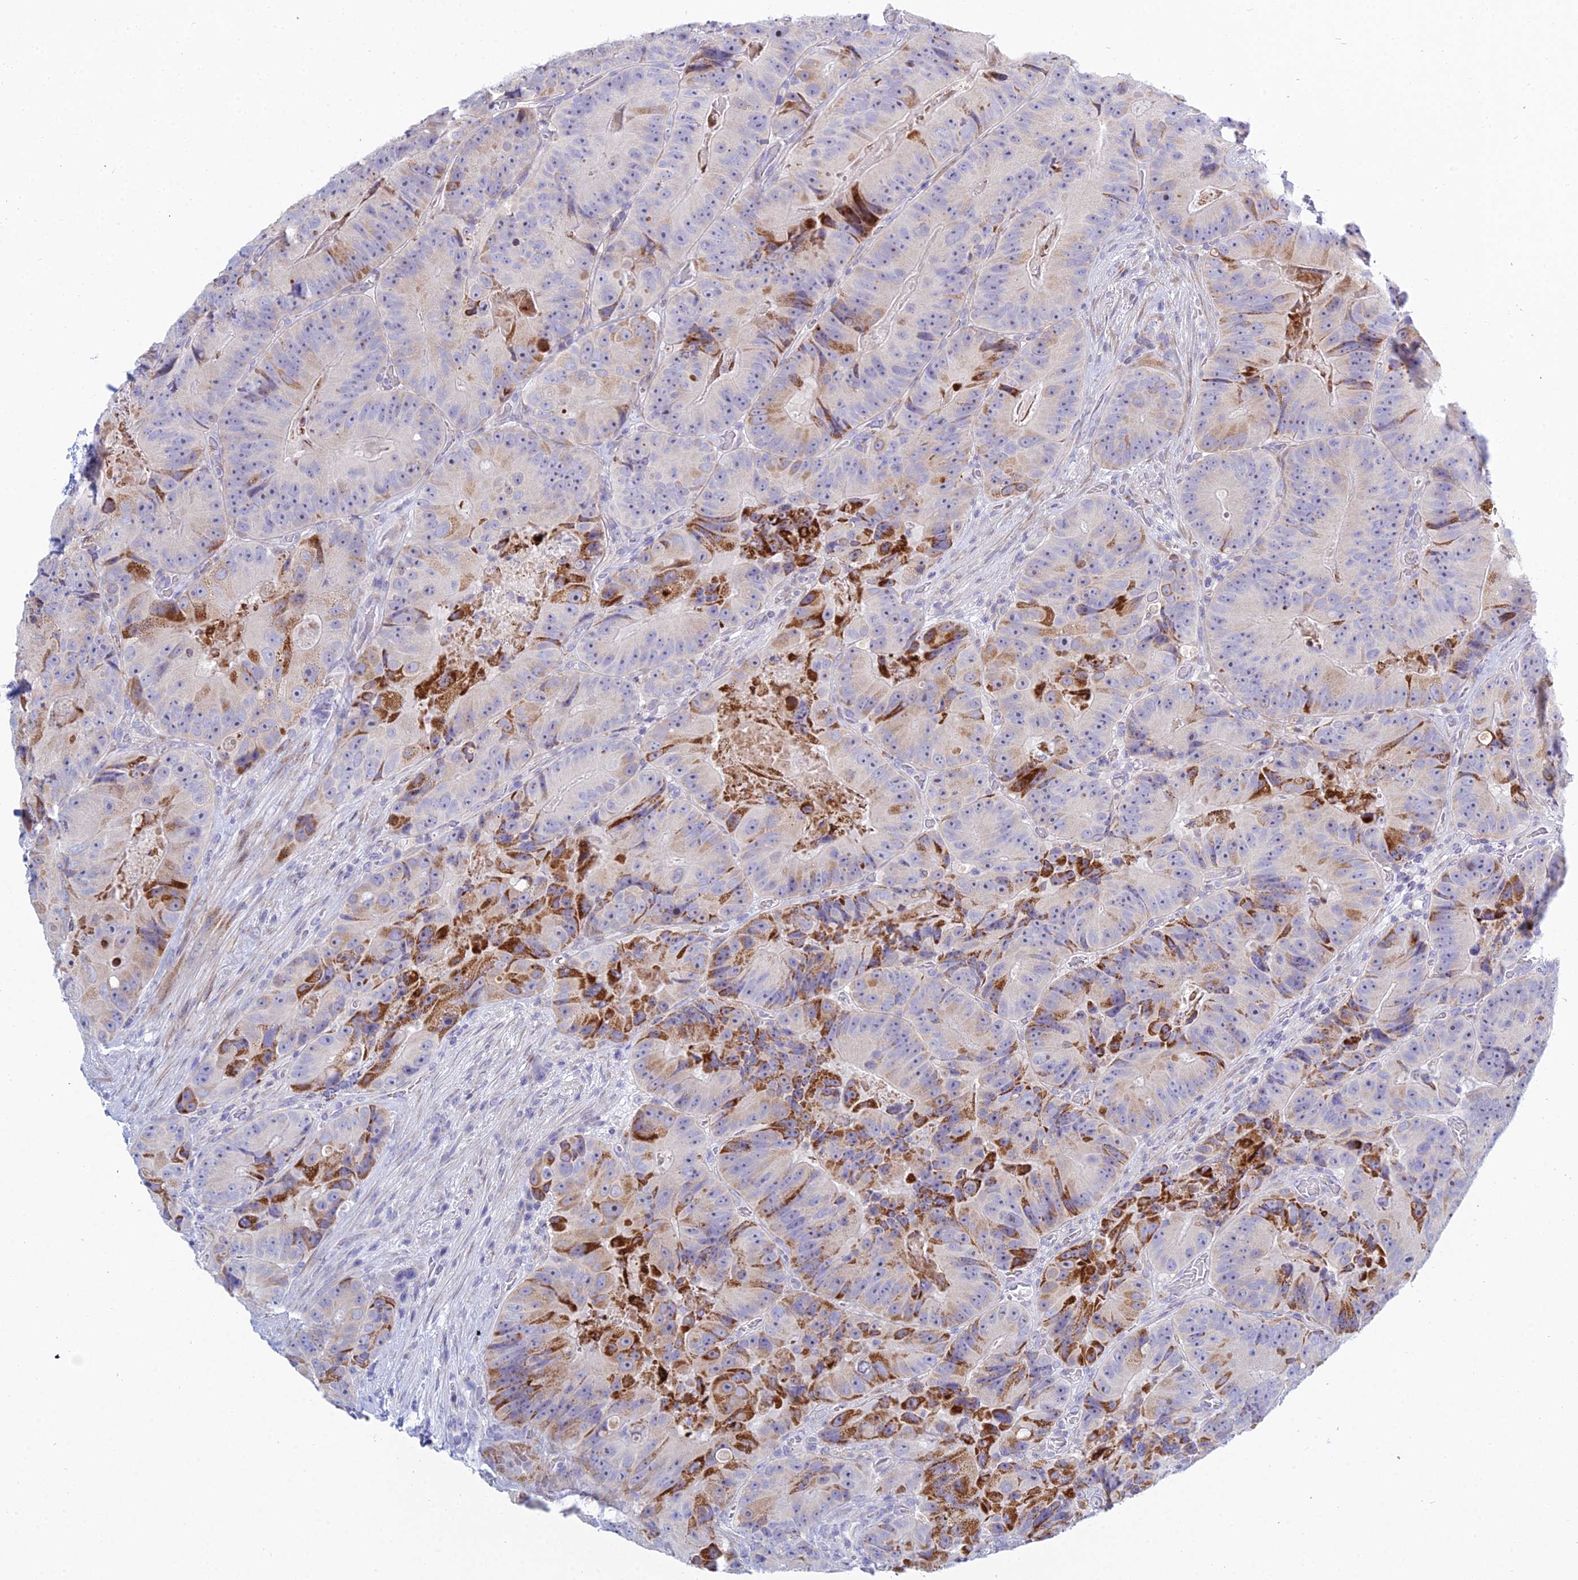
{"staining": {"intensity": "strong", "quantity": "<25%", "location": "cytoplasmic/membranous"}, "tissue": "colorectal cancer", "cell_type": "Tumor cells", "image_type": "cancer", "snomed": [{"axis": "morphology", "description": "Adenocarcinoma, NOS"}, {"axis": "topography", "description": "Colon"}], "caption": "Colorectal cancer (adenocarcinoma) tissue reveals strong cytoplasmic/membranous positivity in approximately <25% of tumor cells", "gene": "PRR13", "patient": {"sex": "female", "age": 86}}